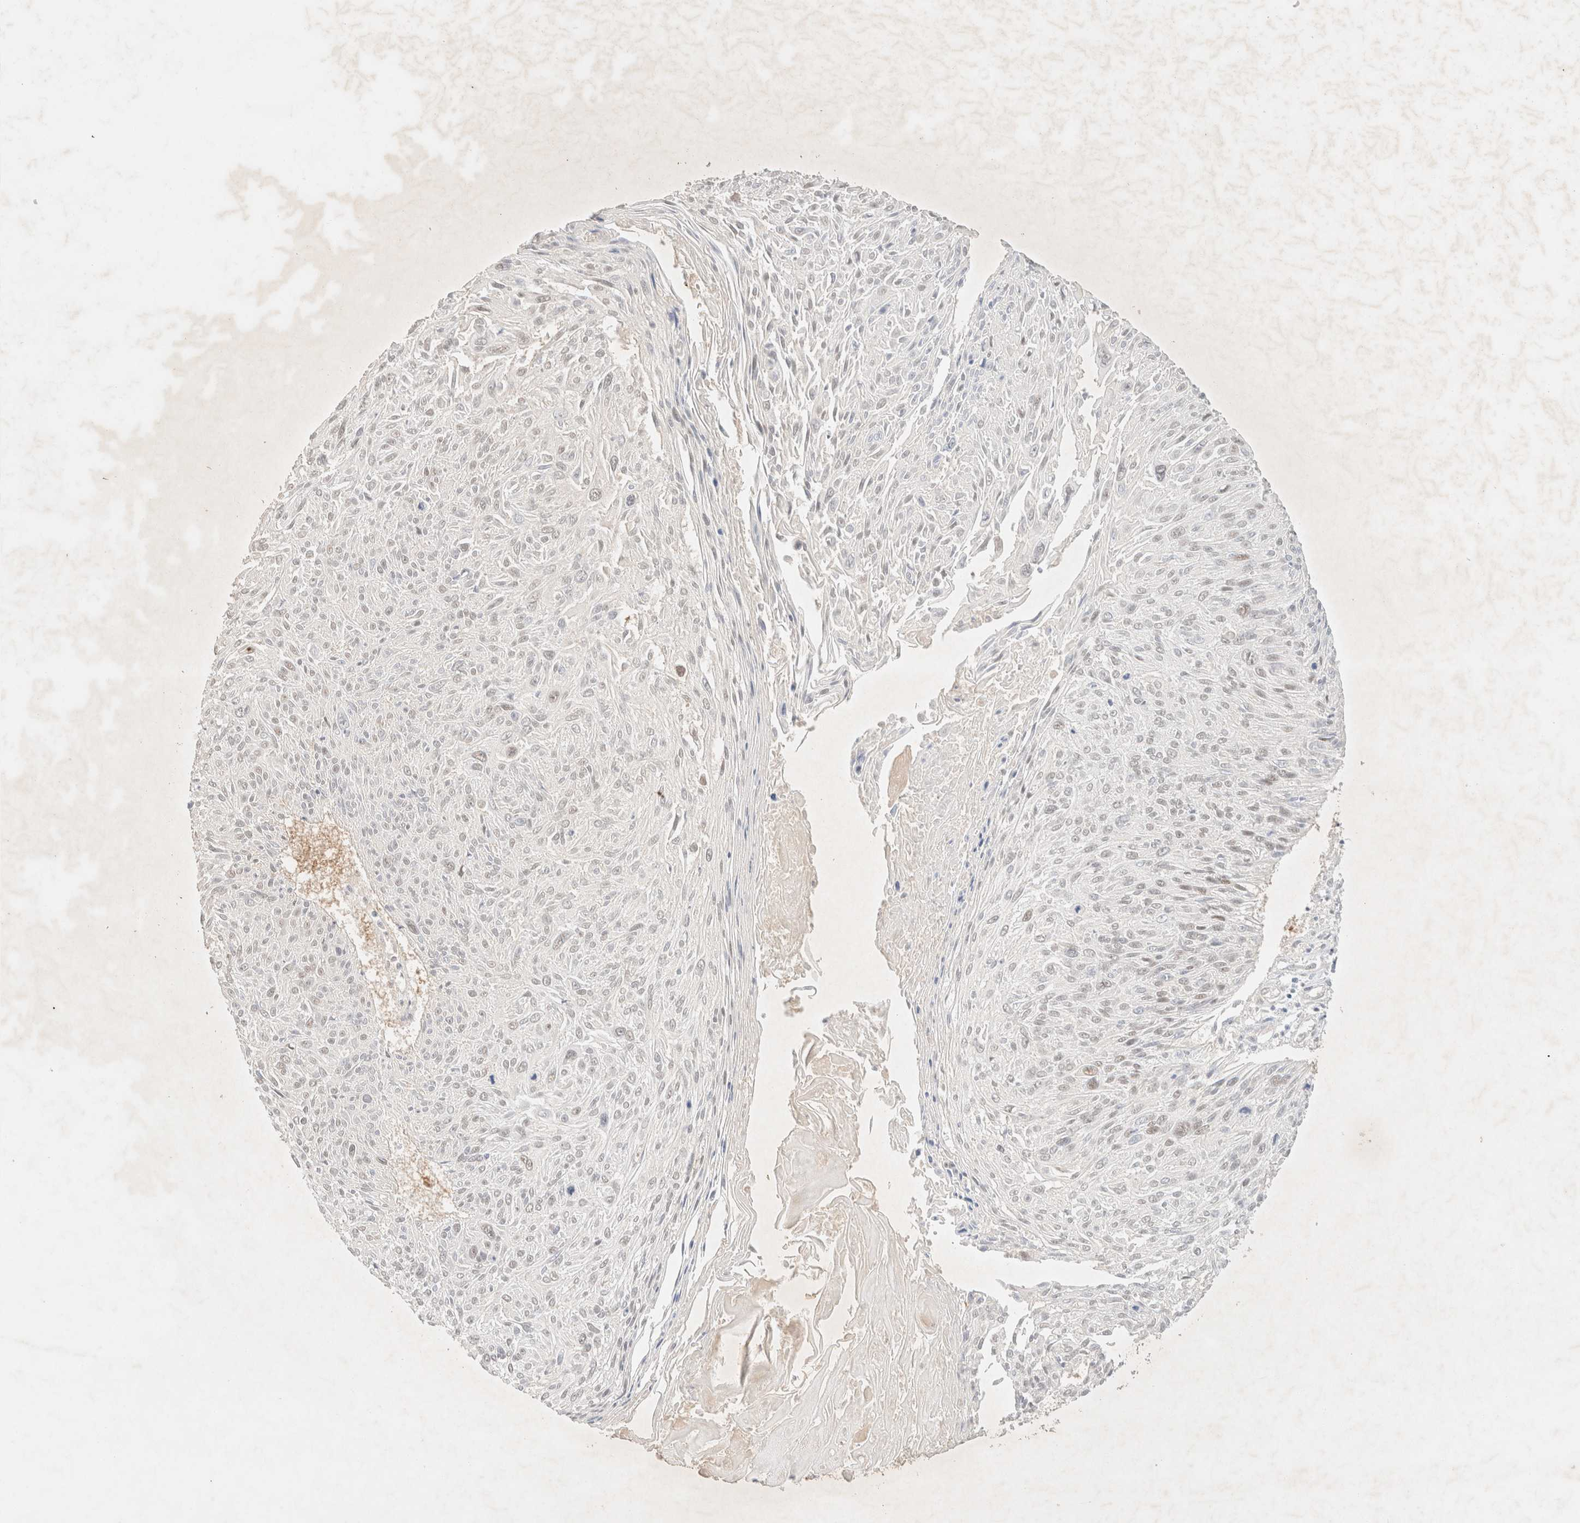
{"staining": {"intensity": "weak", "quantity": "<25%", "location": "nuclear"}, "tissue": "cervical cancer", "cell_type": "Tumor cells", "image_type": "cancer", "snomed": [{"axis": "morphology", "description": "Squamous cell carcinoma, NOS"}, {"axis": "topography", "description": "Cervix"}], "caption": "Image shows no protein staining in tumor cells of cervical cancer (squamous cell carcinoma) tissue.", "gene": "SNTB1", "patient": {"sex": "female", "age": 51}}